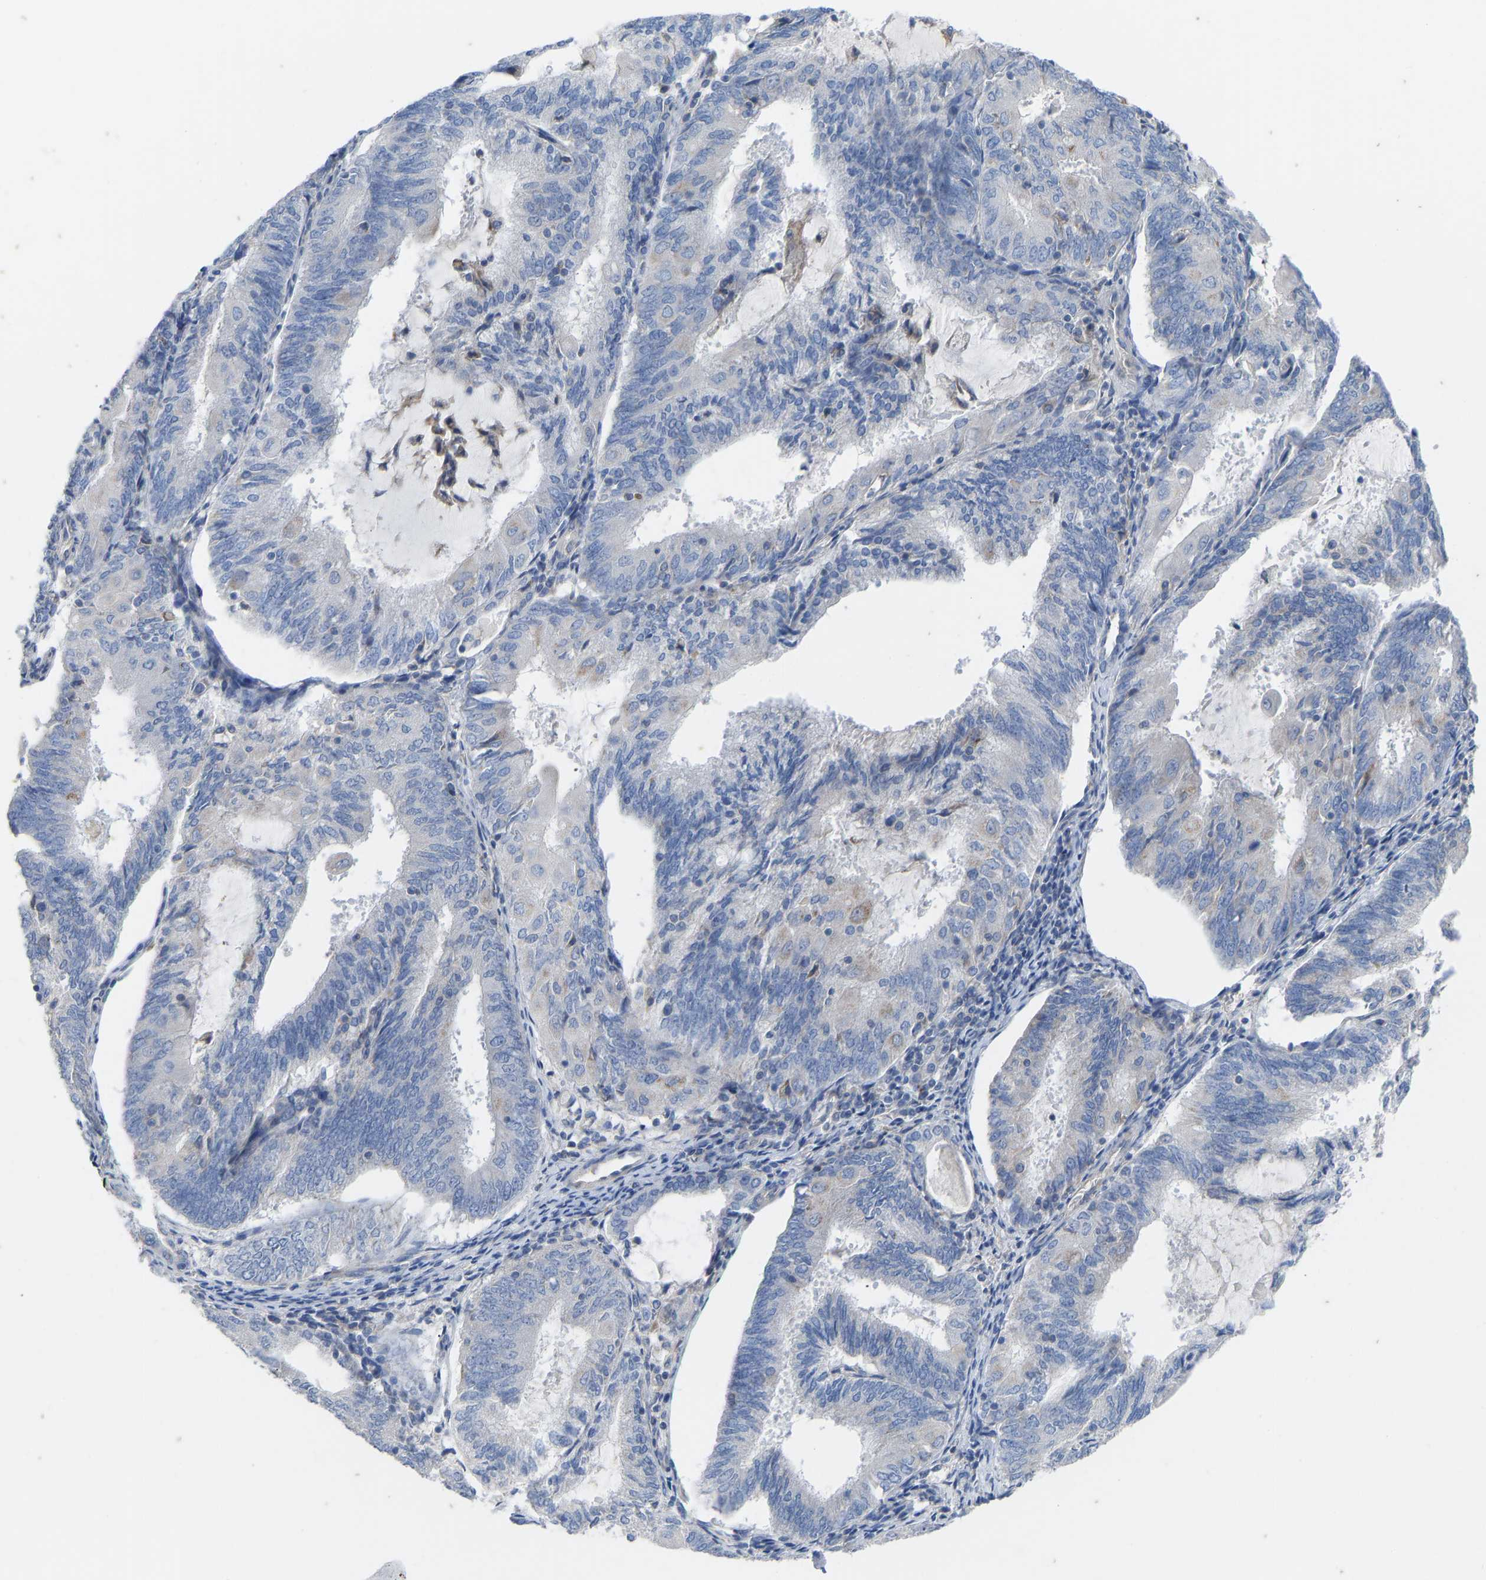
{"staining": {"intensity": "negative", "quantity": "none", "location": "none"}, "tissue": "endometrial cancer", "cell_type": "Tumor cells", "image_type": "cancer", "snomed": [{"axis": "morphology", "description": "Adenocarcinoma, NOS"}, {"axis": "topography", "description": "Endometrium"}], "caption": "Immunohistochemistry (IHC) micrograph of adenocarcinoma (endometrial) stained for a protein (brown), which reveals no staining in tumor cells. Brightfield microscopy of immunohistochemistry (IHC) stained with DAB (3,3'-diaminobenzidine) (brown) and hematoxylin (blue), captured at high magnification.", "gene": "OLIG2", "patient": {"sex": "female", "age": 81}}